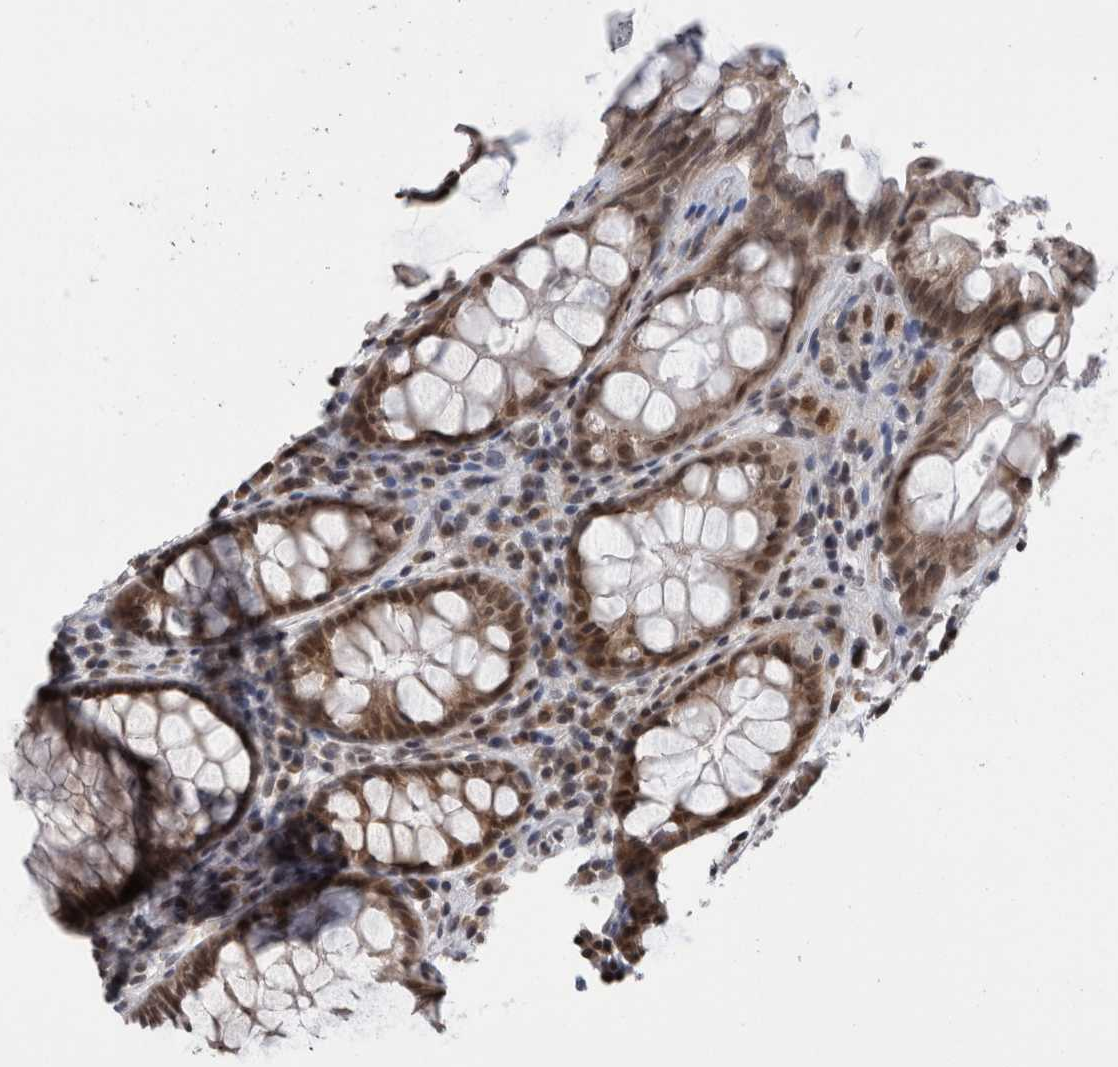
{"staining": {"intensity": "strong", "quantity": ">75%", "location": "cytoplasmic/membranous,nuclear"}, "tissue": "rectum", "cell_type": "Glandular cells", "image_type": "normal", "snomed": [{"axis": "morphology", "description": "Normal tissue, NOS"}, {"axis": "topography", "description": "Rectum"}], "caption": "Strong cytoplasmic/membranous,nuclear staining for a protein is identified in approximately >75% of glandular cells of benign rectum using immunohistochemistry (IHC).", "gene": "ZBTB11", "patient": {"sex": "male", "age": 64}}